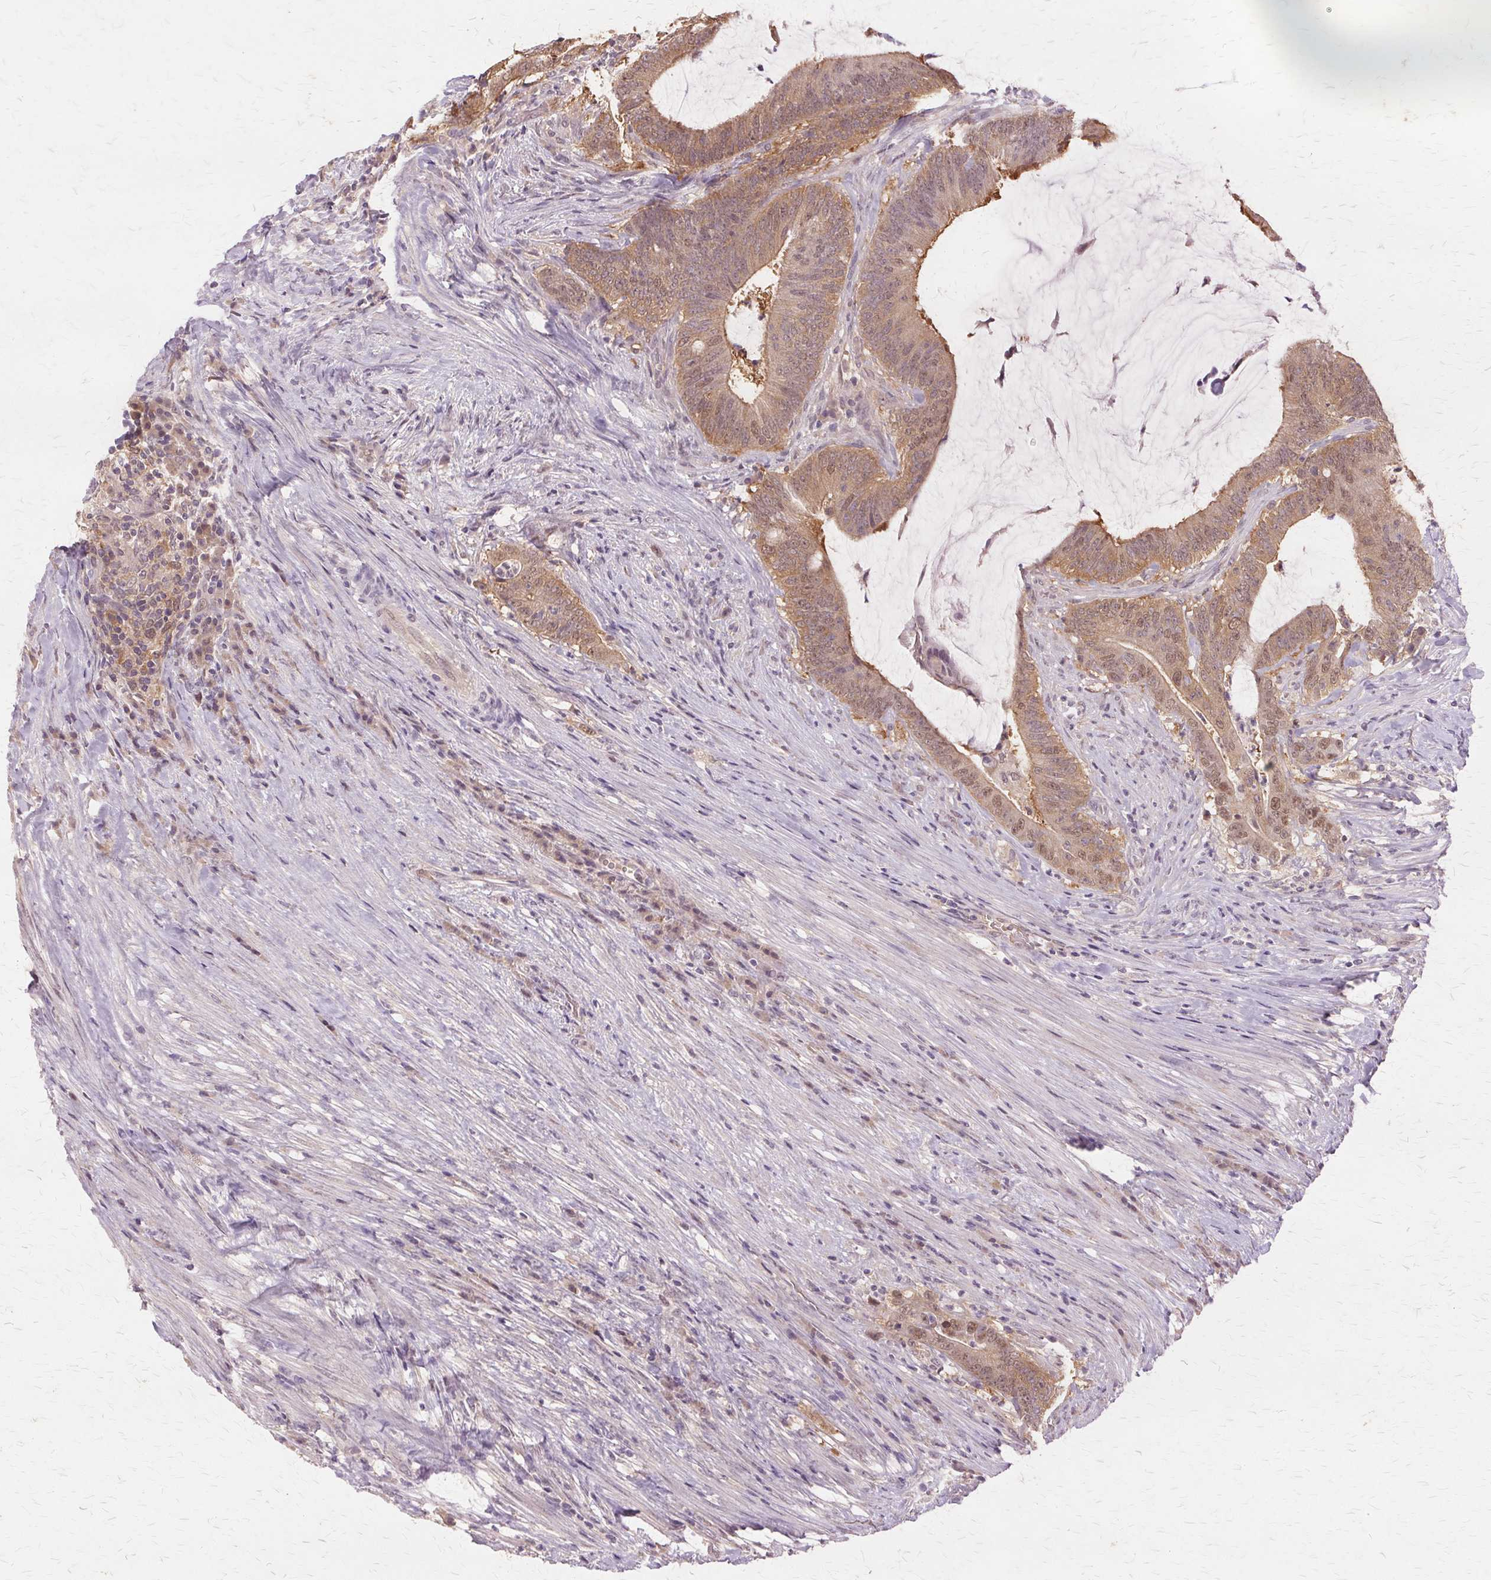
{"staining": {"intensity": "weak", "quantity": ">75%", "location": "cytoplasmic/membranous"}, "tissue": "colorectal cancer", "cell_type": "Tumor cells", "image_type": "cancer", "snomed": [{"axis": "morphology", "description": "Adenocarcinoma, NOS"}, {"axis": "topography", "description": "Colon"}], "caption": "This histopathology image demonstrates immunohistochemistry (IHC) staining of human colorectal adenocarcinoma, with low weak cytoplasmic/membranous positivity in about >75% of tumor cells.", "gene": "PRMT5", "patient": {"sex": "female", "age": 43}}